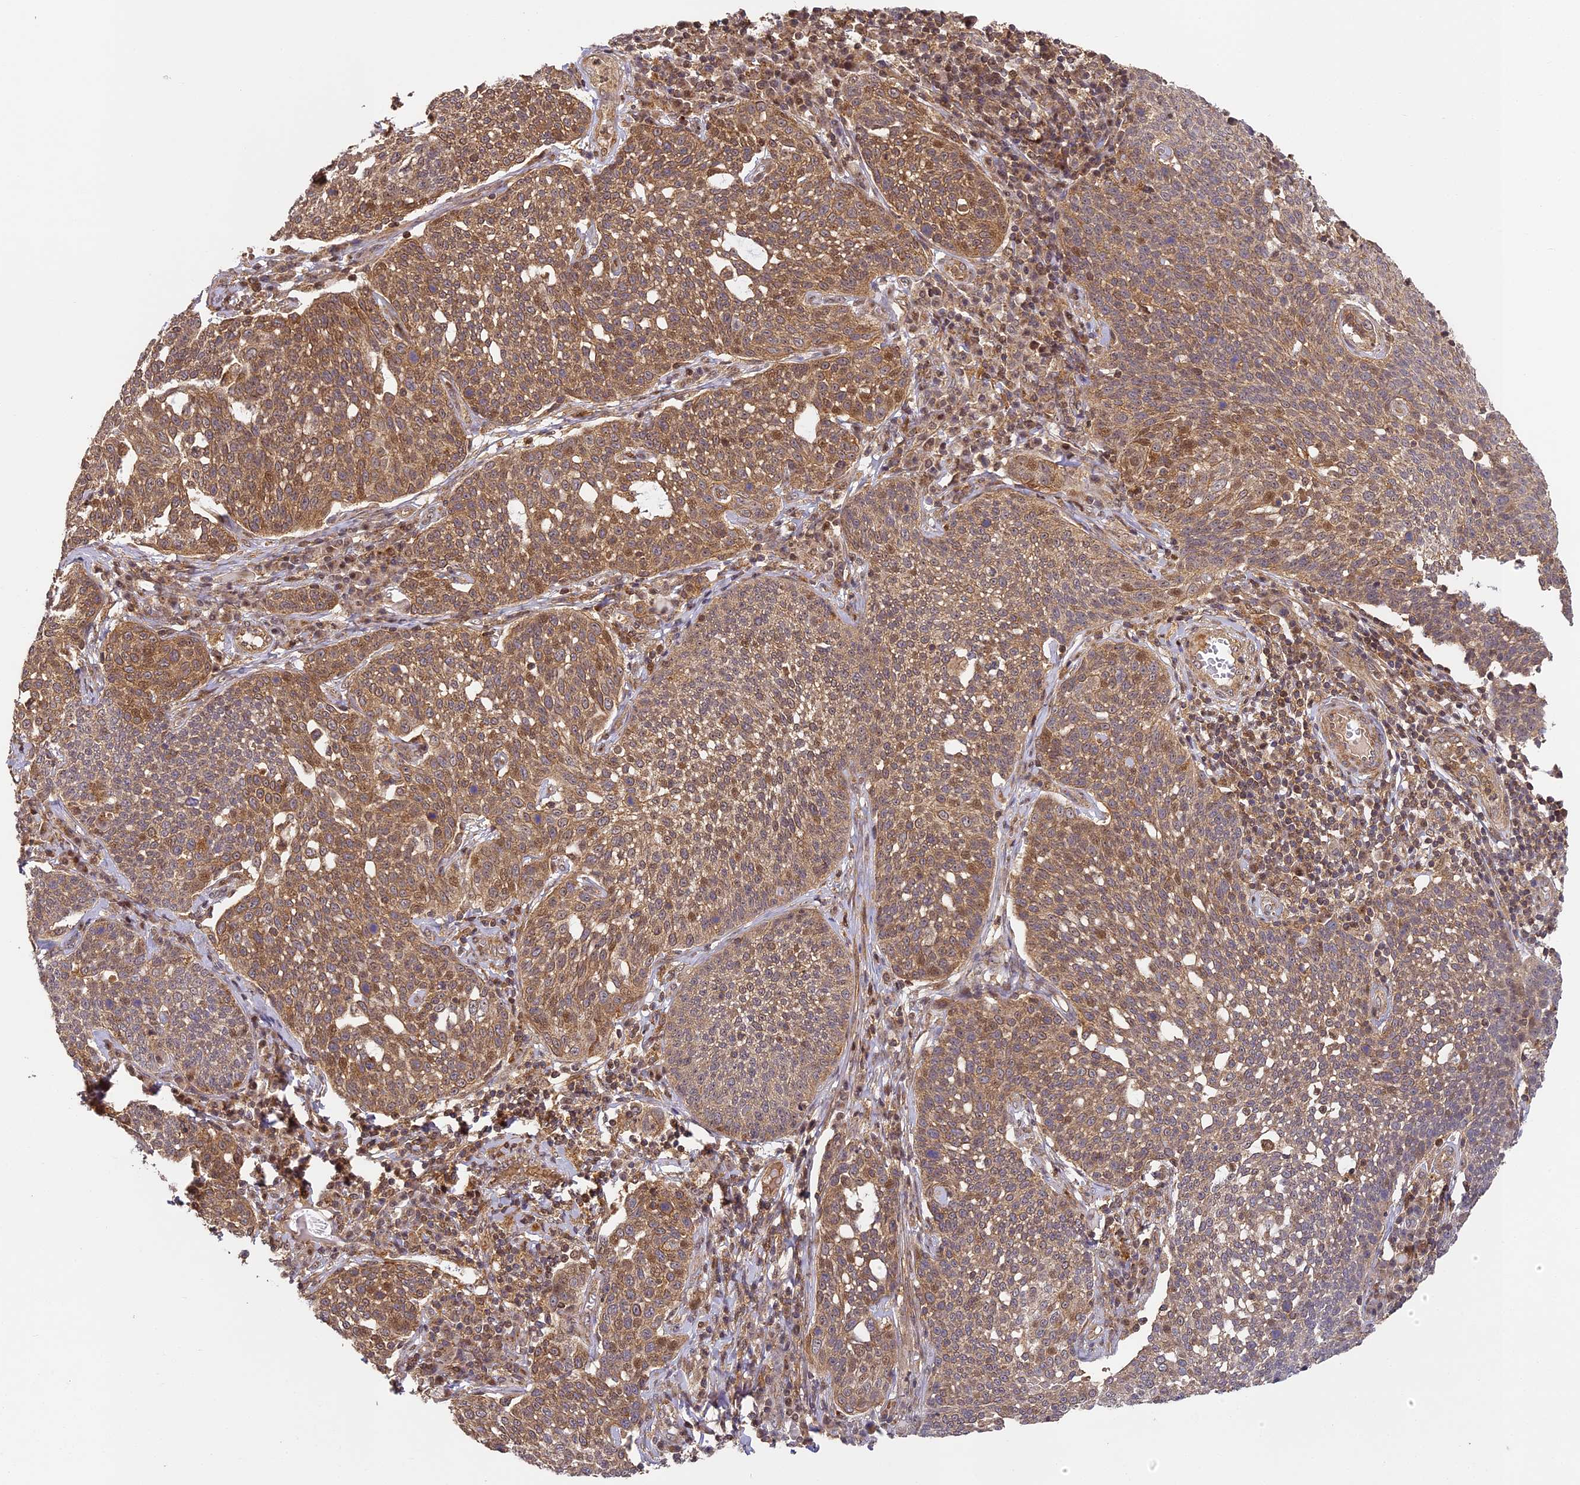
{"staining": {"intensity": "moderate", "quantity": ">75%", "location": "cytoplasmic/membranous,nuclear"}, "tissue": "cervical cancer", "cell_type": "Tumor cells", "image_type": "cancer", "snomed": [{"axis": "morphology", "description": "Squamous cell carcinoma, NOS"}, {"axis": "topography", "description": "Cervix"}], "caption": "Human squamous cell carcinoma (cervical) stained with a brown dye reveals moderate cytoplasmic/membranous and nuclear positive expression in approximately >75% of tumor cells.", "gene": "ZNF443", "patient": {"sex": "female", "age": 34}}